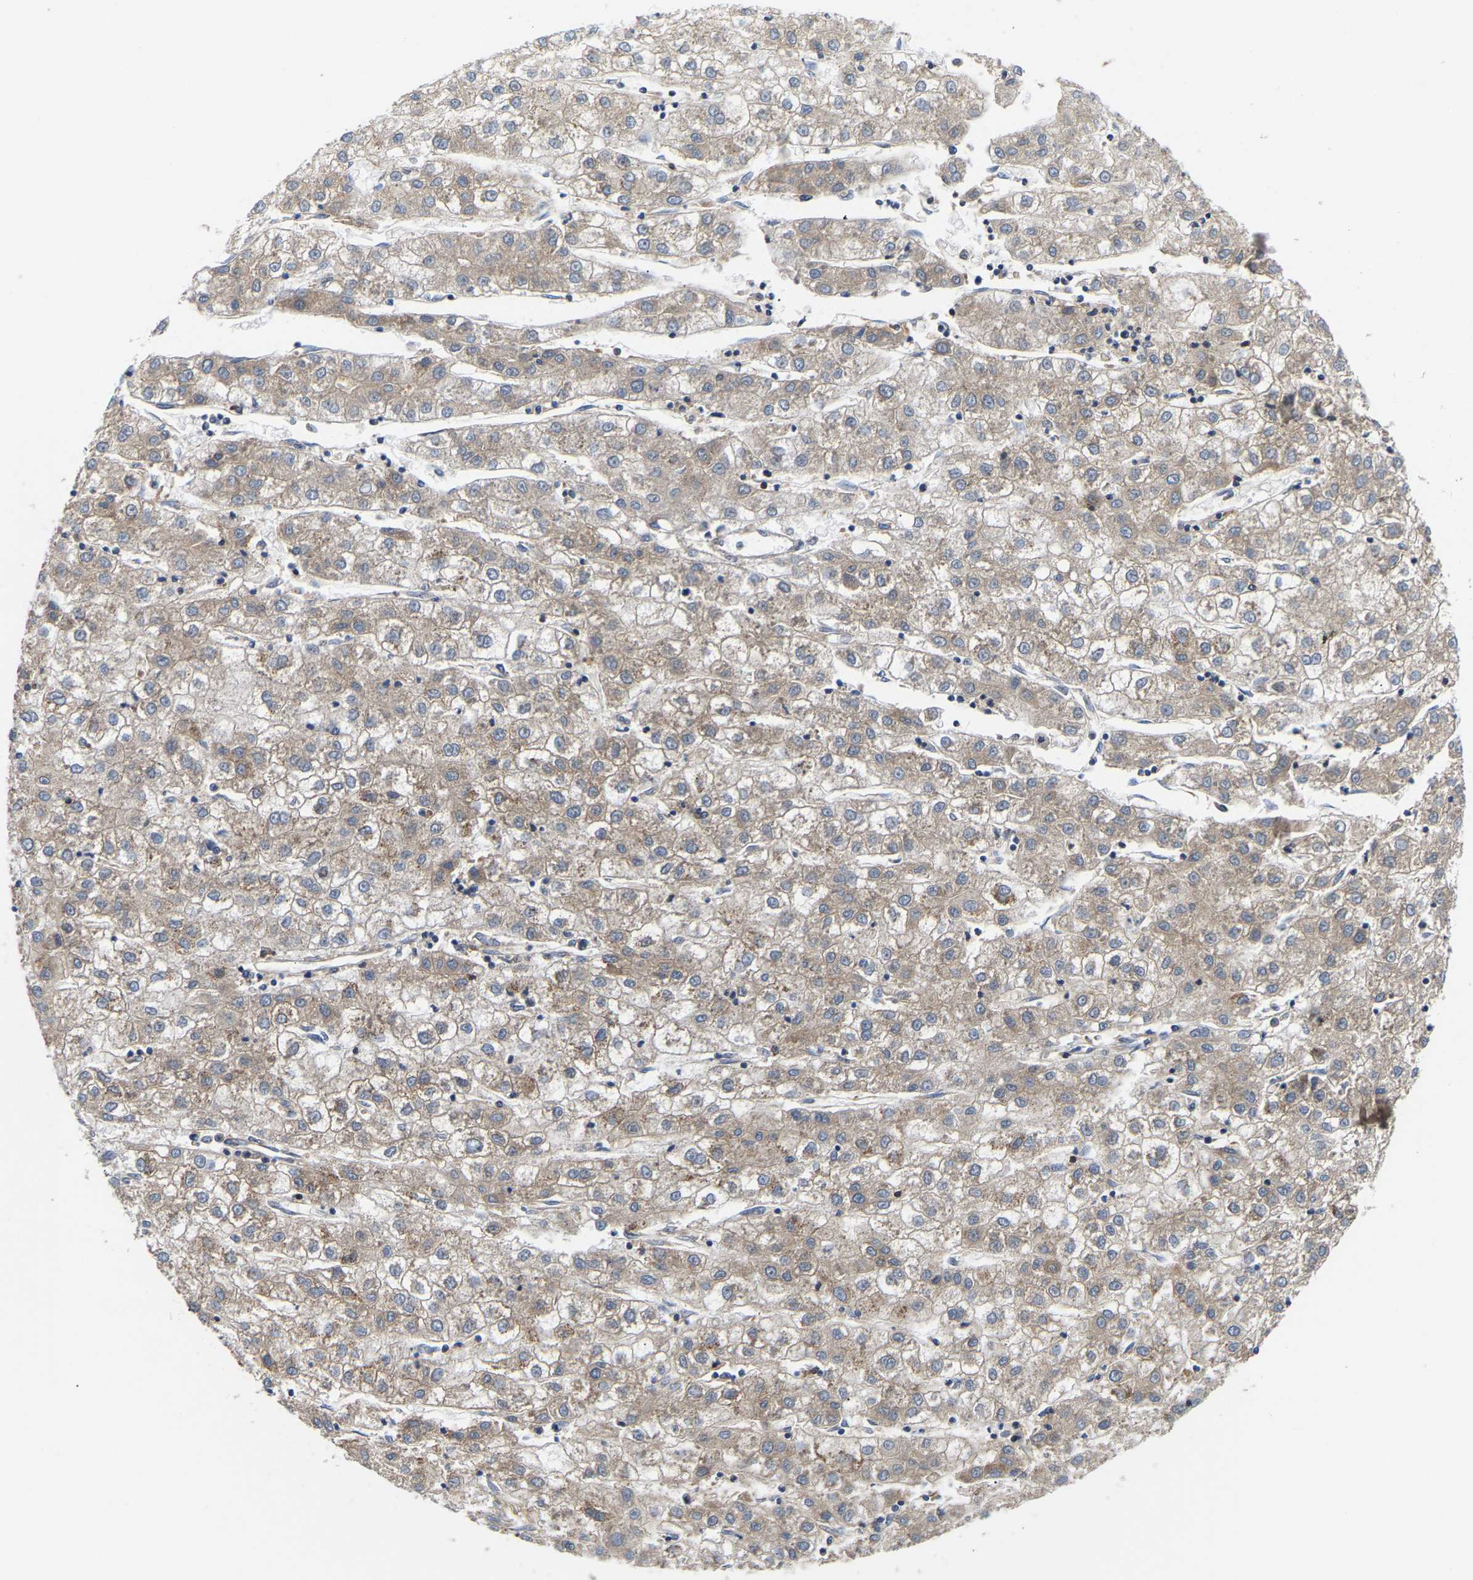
{"staining": {"intensity": "negative", "quantity": "none", "location": "none"}, "tissue": "liver cancer", "cell_type": "Tumor cells", "image_type": "cancer", "snomed": [{"axis": "morphology", "description": "Carcinoma, Hepatocellular, NOS"}, {"axis": "topography", "description": "Liver"}], "caption": "This photomicrograph is of liver hepatocellular carcinoma stained with immunohistochemistry to label a protein in brown with the nuclei are counter-stained blue. There is no positivity in tumor cells. (DAB IHC with hematoxylin counter stain).", "gene": "AIMP2", "patient": {"sex": "male", "age": 72}}